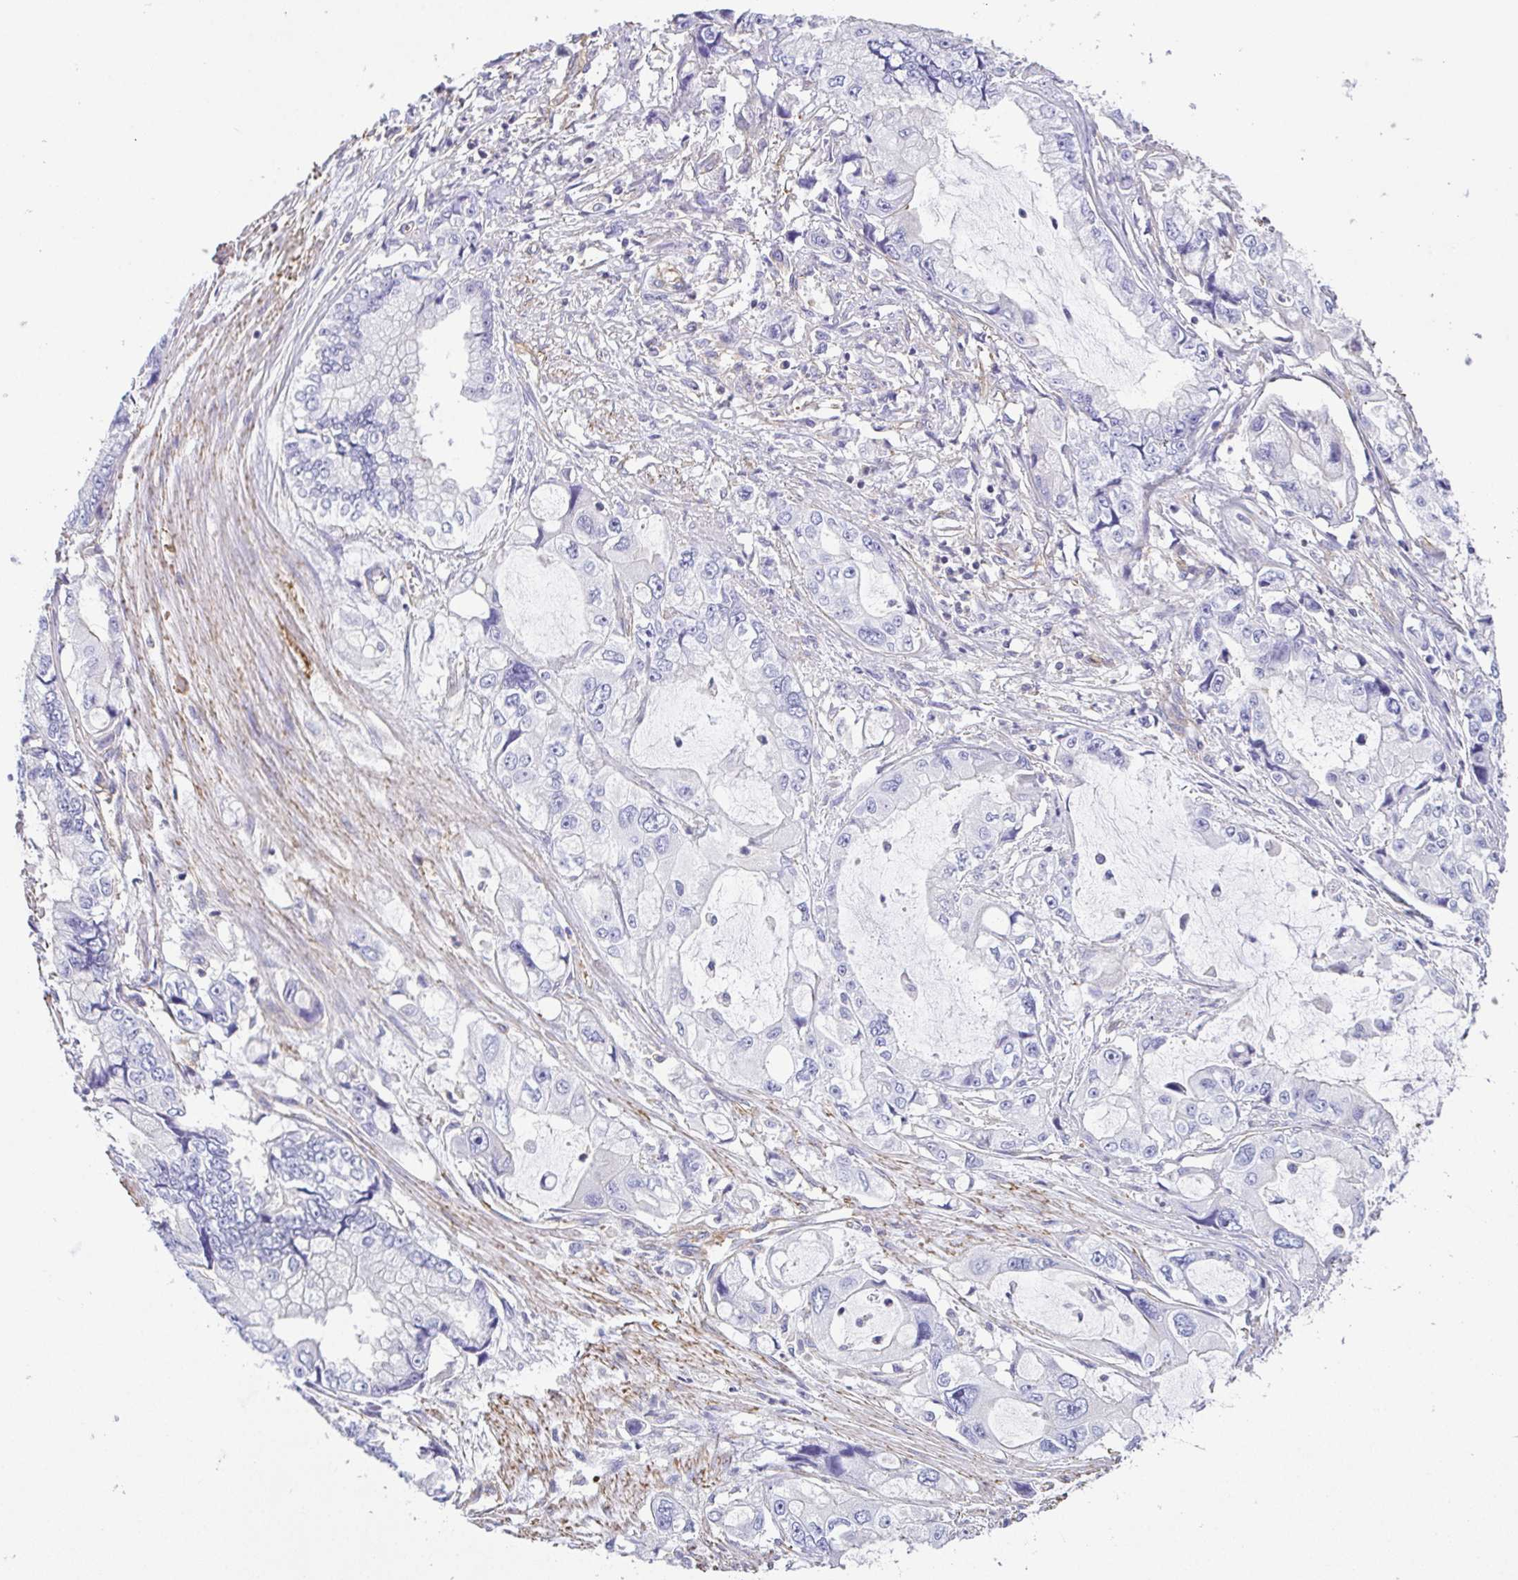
{"staining": {"intensity": "negative", "quantity": "none", "location": "none"}, "tissue": "stomach cancer", "cell_type": "Tumor cells", "image_type": "cancer", "snomed": [{"axis": "morphology", "description": "Adenocarcinoma, NOS"}, {"axis": "topography", "description": "Pancreas"}, {"axis": "topography", "description": "Stomach, upper"}, {"axis": "topography", "description": "Stomach"}], "caption": "Stomach cancer was stained to show a protein in brown. There is no significant staining in tumor cells. (Immunohistochemistry (ihc), brightfield microscopy, high magnification).", "gene": "MYL6", "patient": {"sex": "male", "age": 77}}